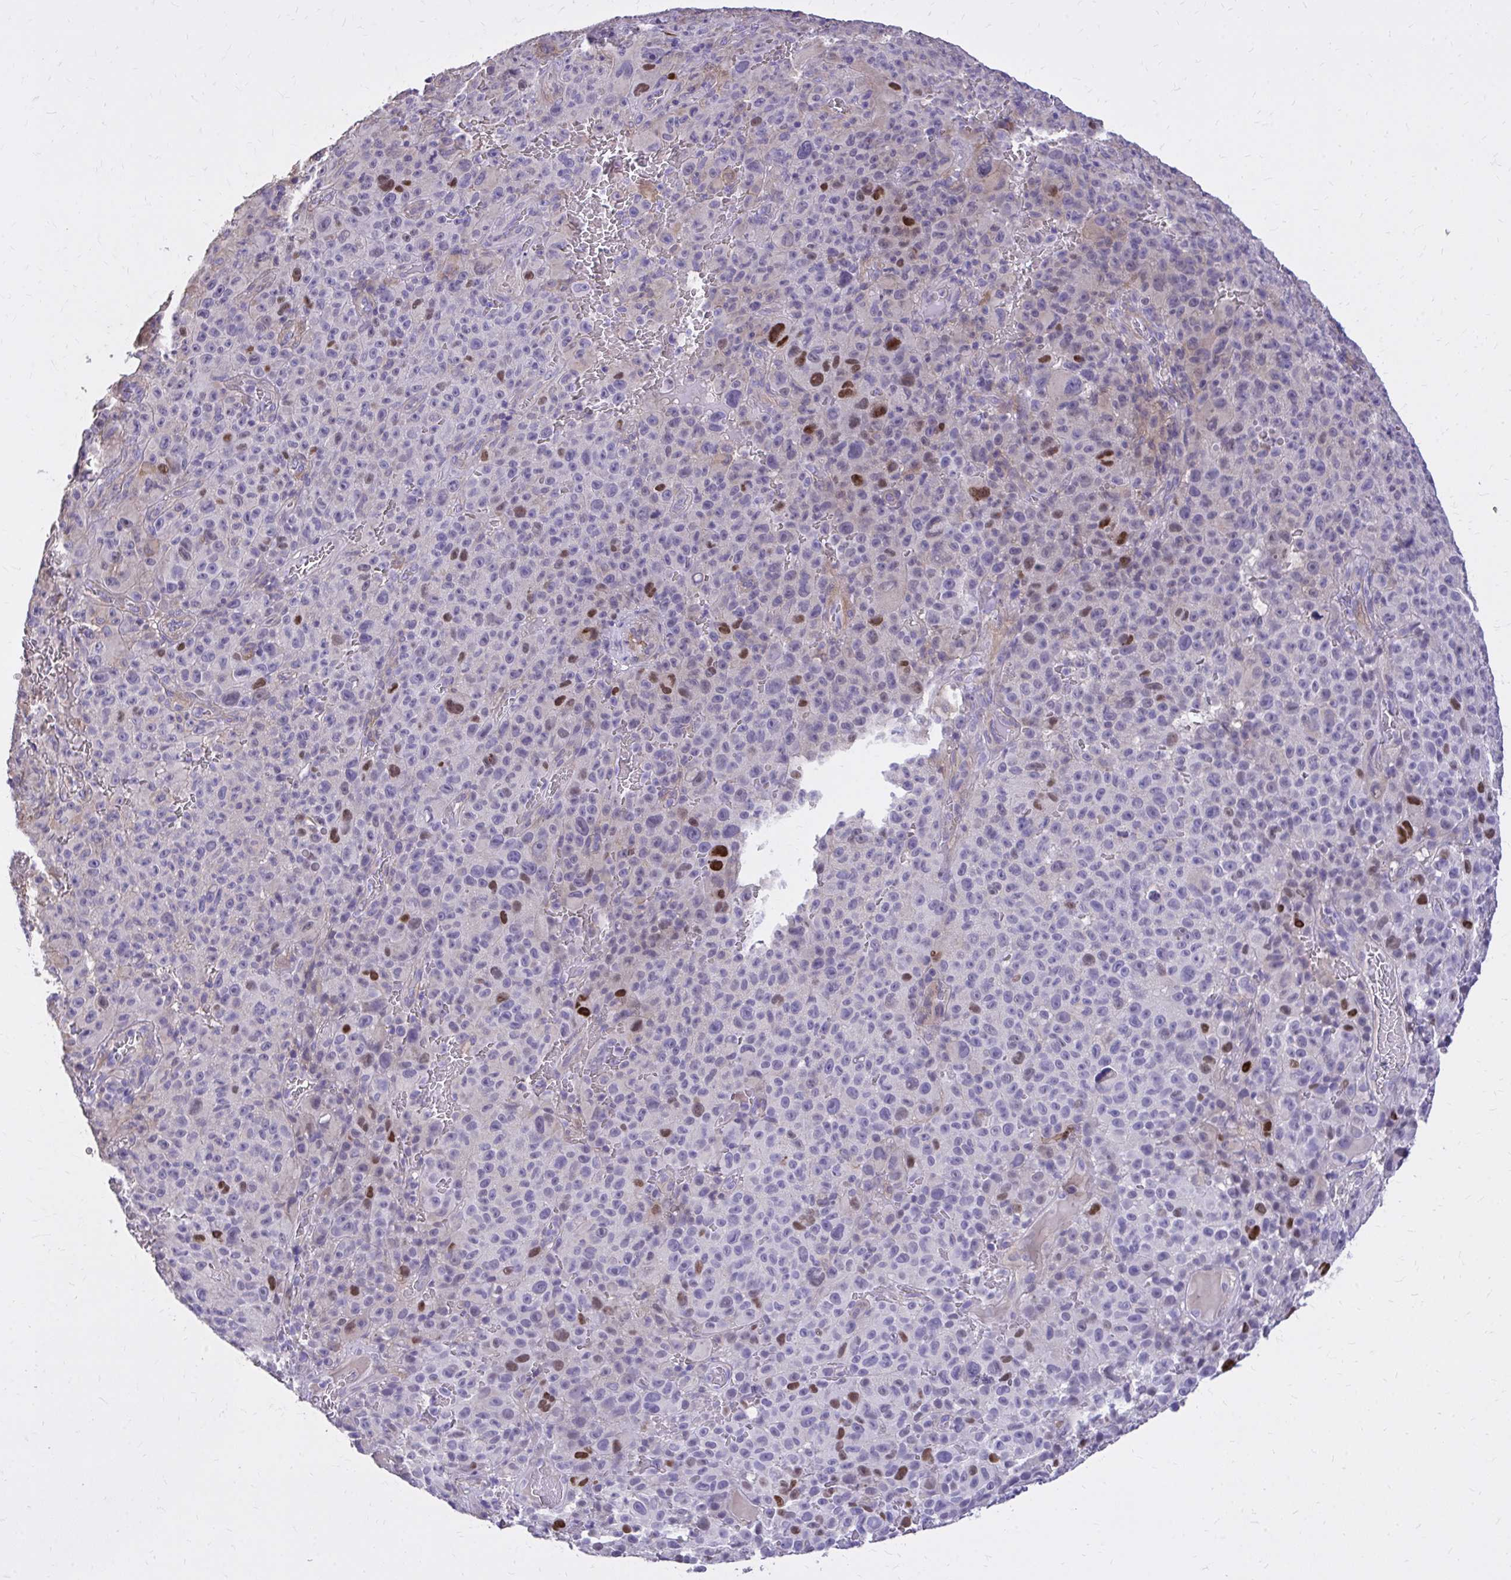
{"staining": {"intensity": "strong", "quantity": "<25%", "location": "nuclear"}, "tissue": "melanoma", "cell_type": "Tumor cells", "image_type": "cancer", "snomed": [{"axis": "morphology", "description": "Malignant melanoma, NOS"}, {"axis": "topography", "description": "Skin"}], "caption": "Immunohistochemical staining of human melanoma exhibits medium levels of strong nuclear staining in approximately <25% of tumor cells.", "gene": "EPB41L1", "patient": {"sex": "female", "age": 82}}